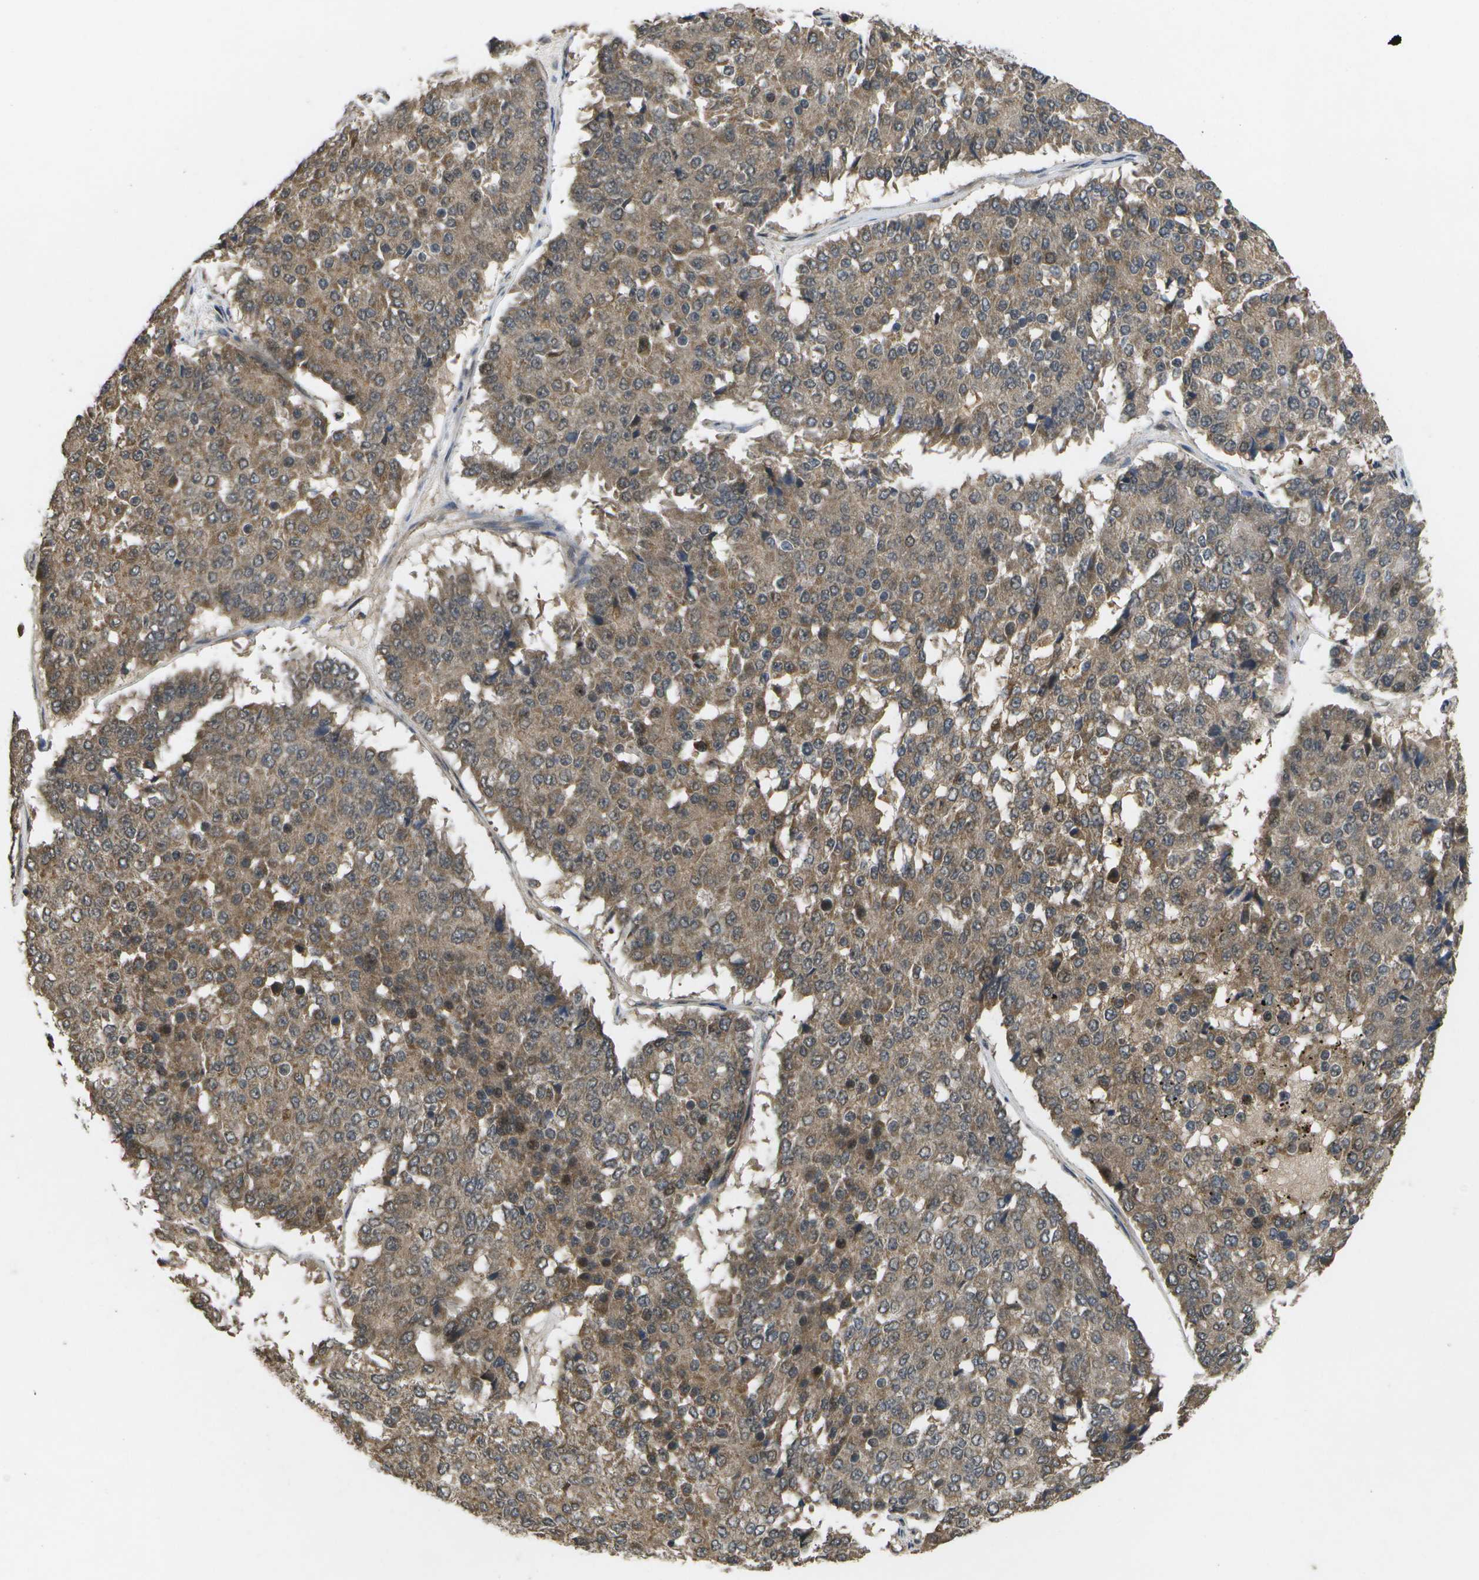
{"staining": {"intensity": "moderate", "quantity": ">75%", "location": "cytoplasmic/membranous"}, "tissue": "pancreatic cancer", "cell_type": "Tumor cells", "image_type": "cancer", "snomed": [{"axis": "morphology", "description": "Adenocarcinoma, NOS"}, {"axis": "topography", "description": "Pancreas"}], "caption": "A brown stain labels moderate cytoplasmic/membranous staining of a protein in pancreatic adenocarcinoma tumor cells.", "gene": "ALAS1", "patient": {"sex": "male", "age": 50}}